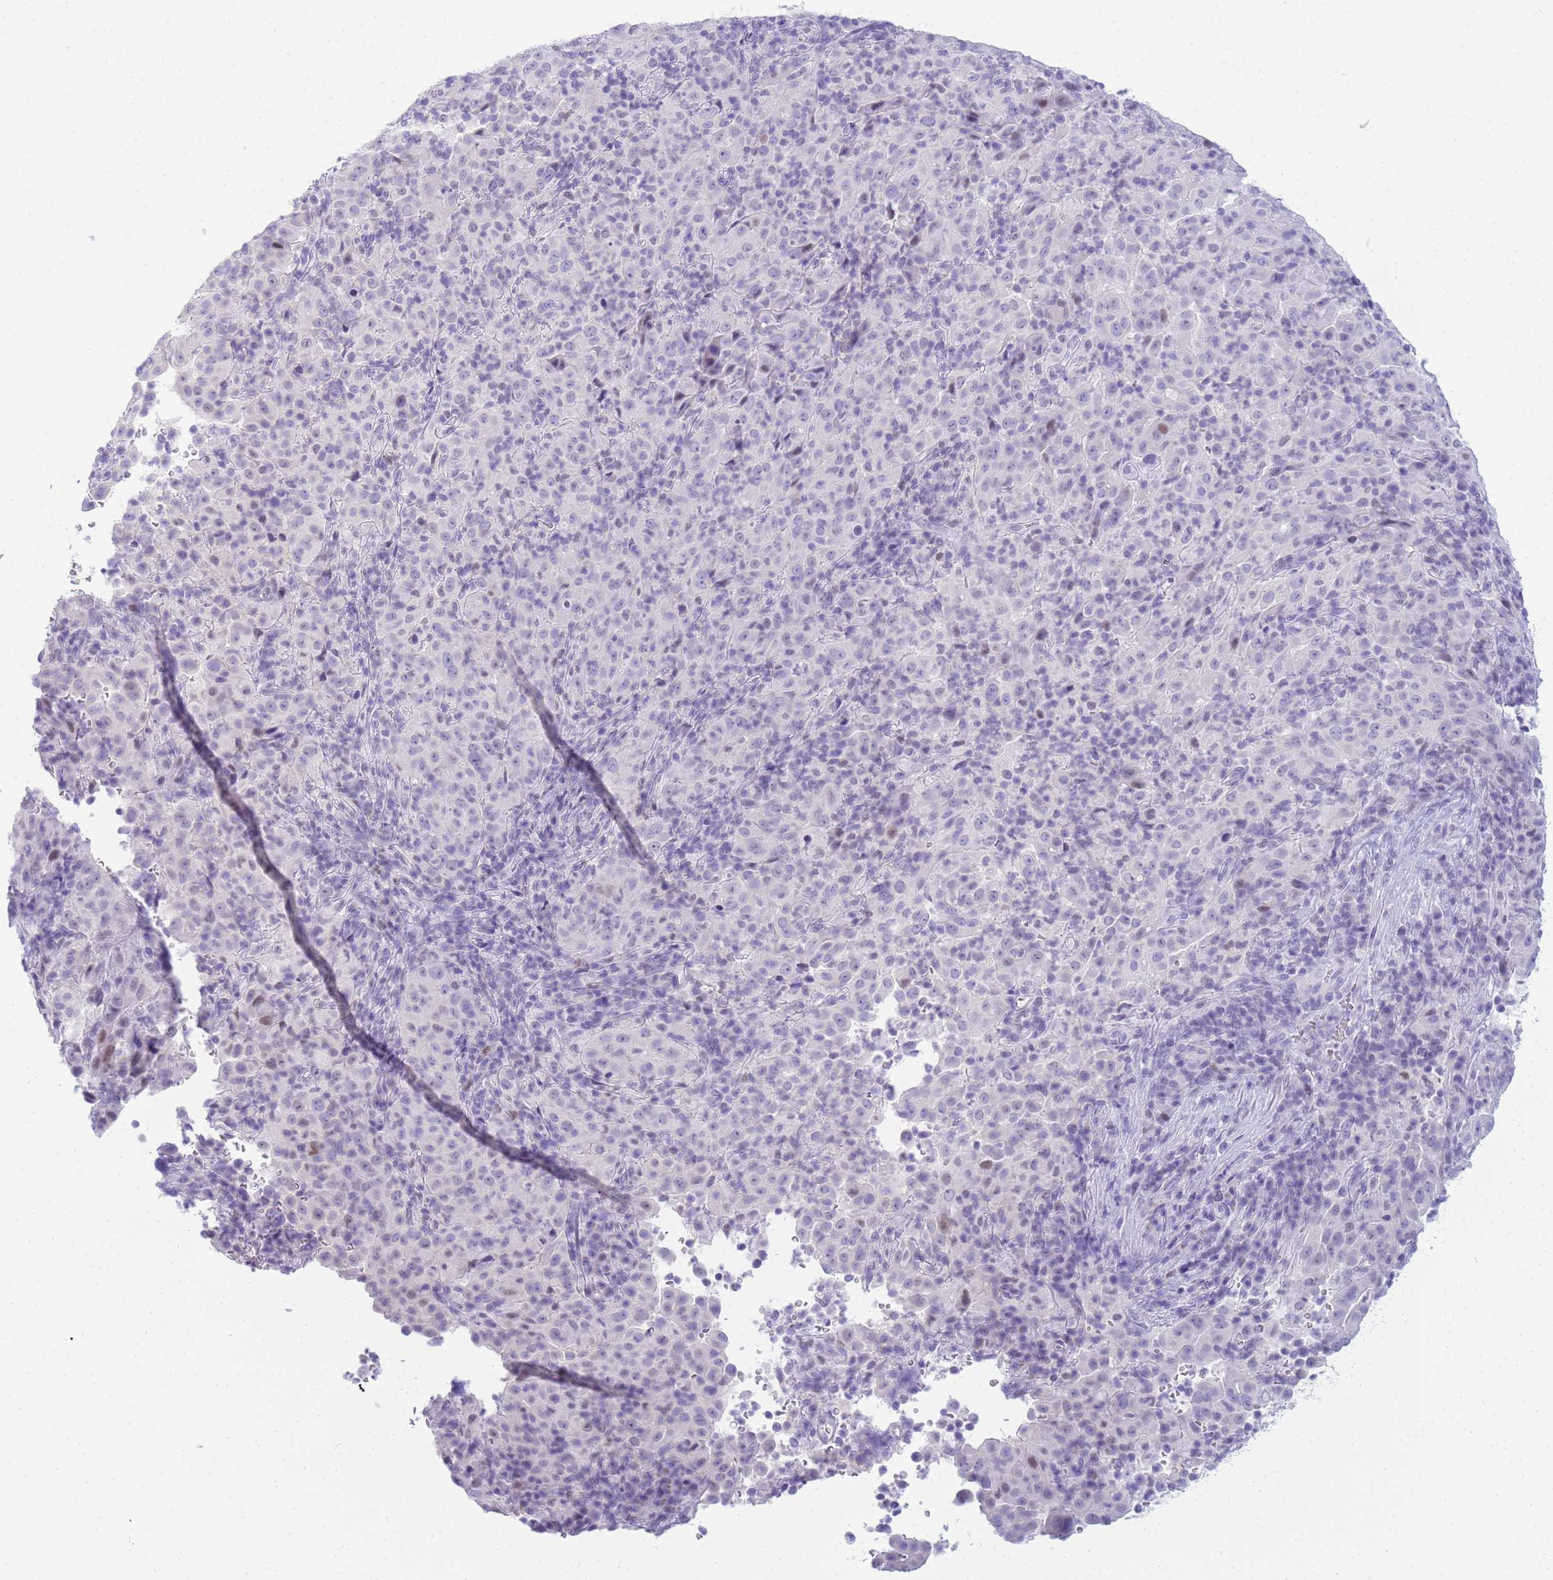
{"staining": {"intensity": "negative", "quantity": "none", "location": "none"}, "tissue": "pancreatic cancer", "cell_type": "Tumor cells", "image_type": "cancer", "snomed": [{"axis": "morphology", "description": "Adenocarcinoma, NOS"}, {"axis": "topography", "description": "Pancreas"}], "caption": "An IHC photomicrograph of pancreatic adenocarcinoma is shown. There is no staining in tumor cells of pancreatic adenocarcinoma.", "gene": "SNX20", "patient": {"sex": "male", "age": 63}}